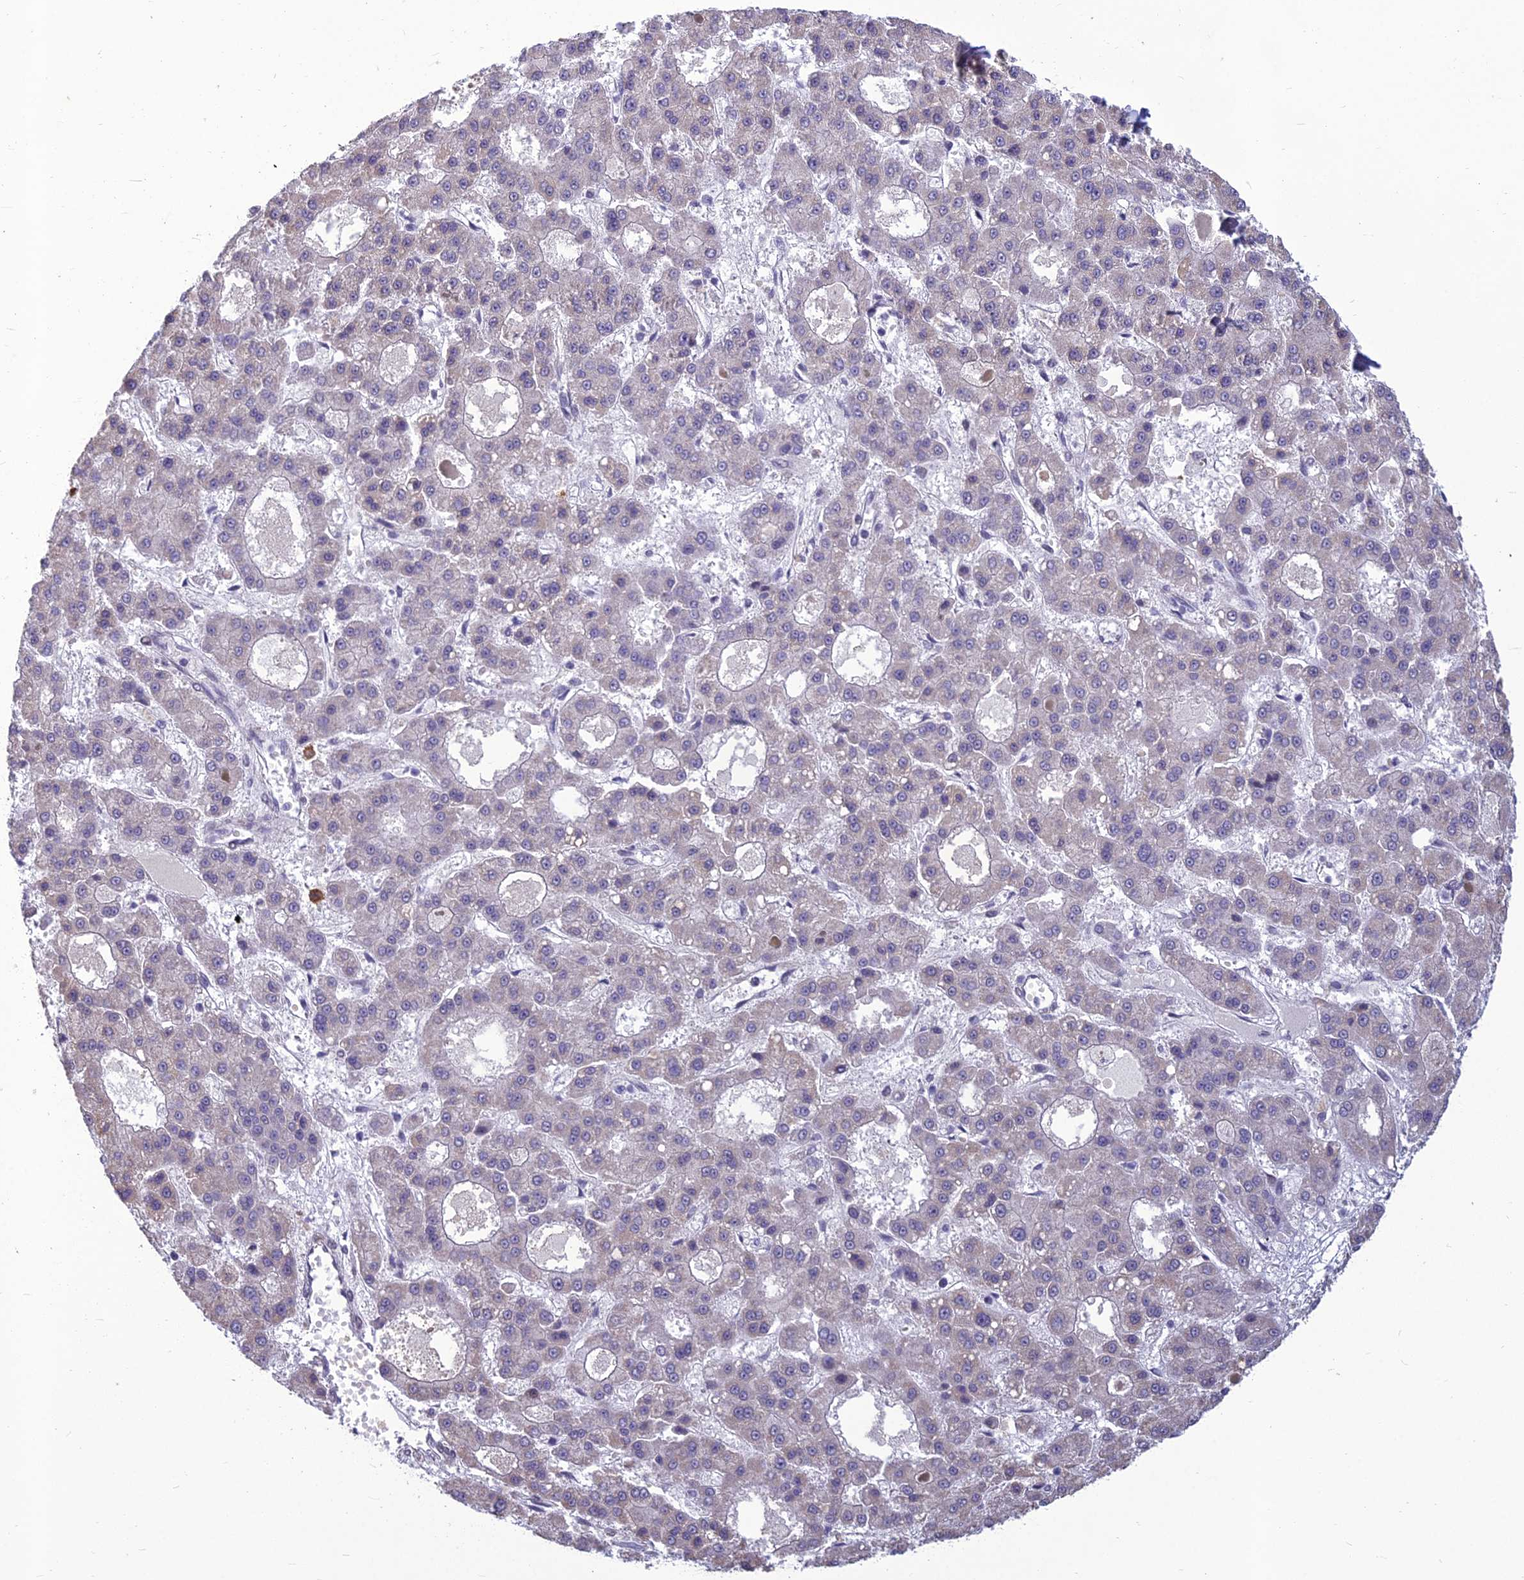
{"staining": {"intensity": "negative", "quantity": "none", "location": "none"}, "tissue": "liver cancer", "cell_type": "Tumor cells", "image_type": "cancer", "snomed": [{"axis": "morphology", "description": "Carcinoma, Hepatocellular, NOS"}, {"axis": "topography", "description": "Liver"}], "caption": "Immunohistochemical staining of human liver cancer (hepatocellular carcinoma) demonstrates no significant staining in tumor cells. (Brightfield microscopy of DAB (3,3'-diaminobenzidine) IHC at high magnification).", "gene": "FBRS", "patient": {"sex": "male", "age": 70}}